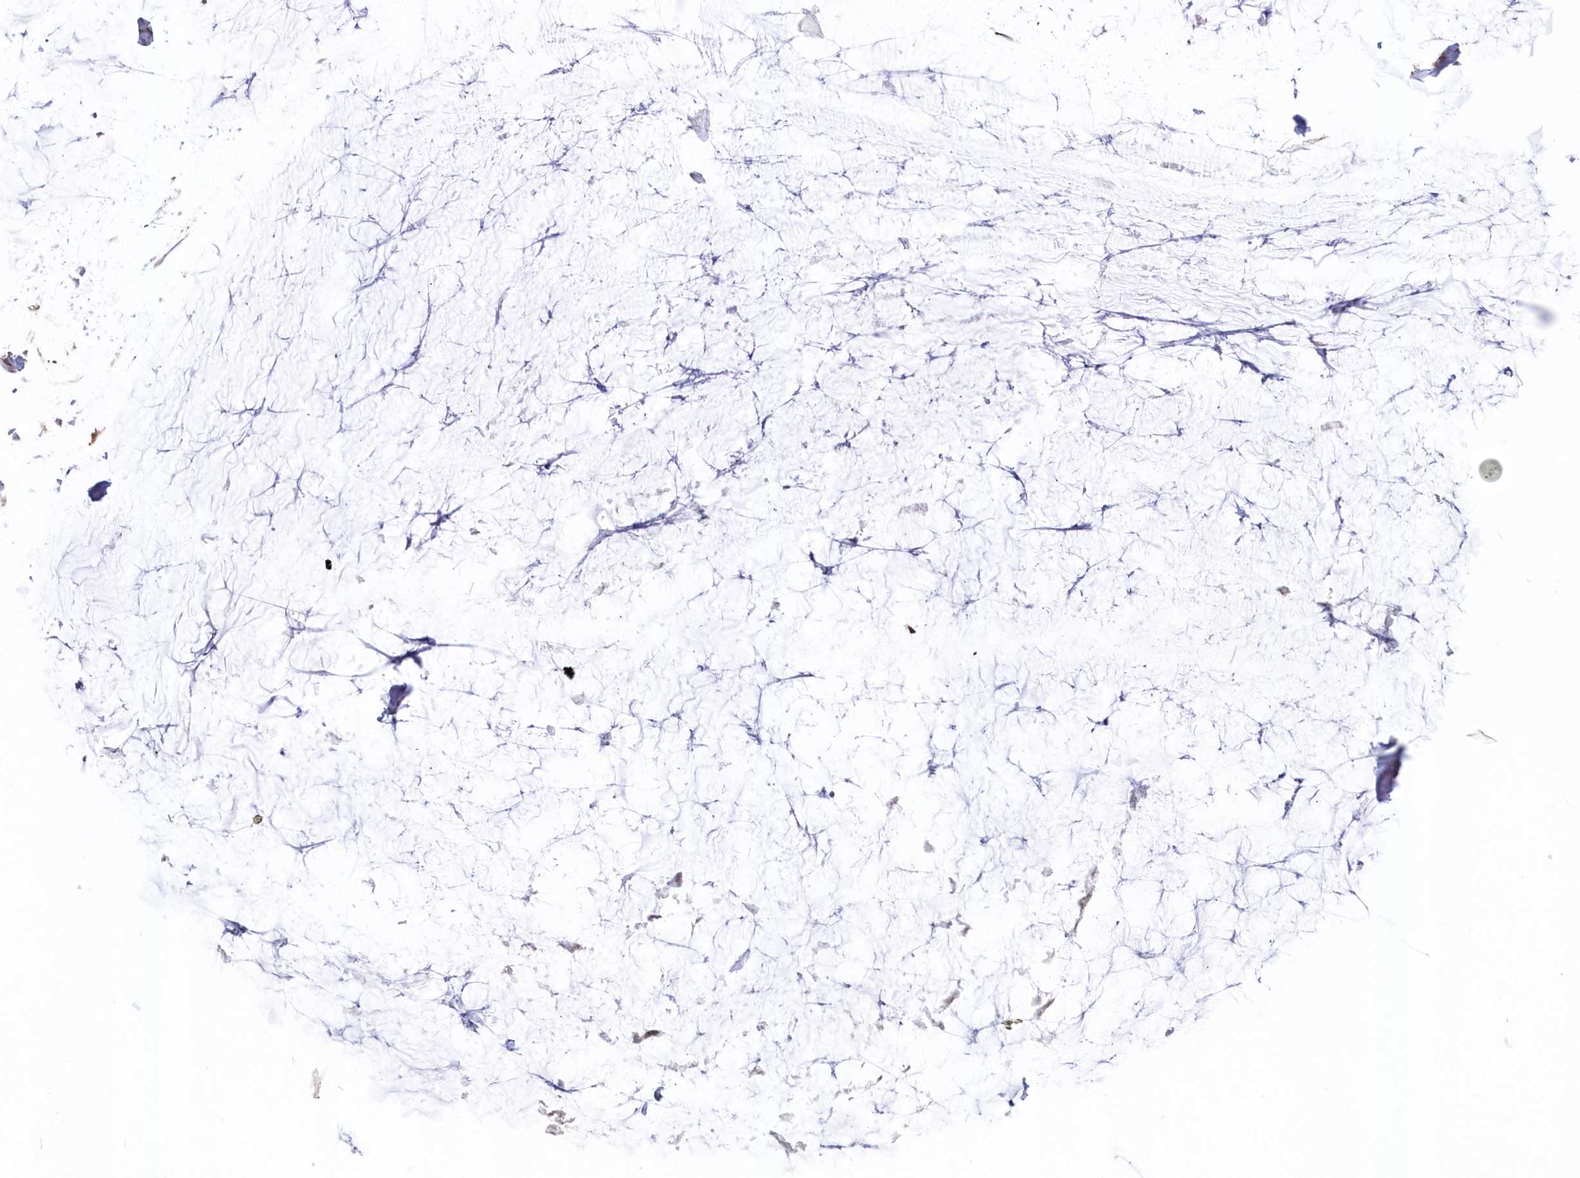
{"staining": {"intensity": "moderate", "quantity": ">75%", "location": "cytoplasmic/membranous,nuclear"}, "tissue": "ovarian cancer", "cell_type": "Tumor cells", "image_type": "cancer", "snomed": [{"axis": "morphology", "description": "Cystadenocarcinoma, mucinous, NOS"}, {"axis": "topography", "description": "Ovary"}], "caption": "Tumor cells display medium levels of moderate cytoplasmic/membranous and nuclear positivity in about >75% of cells in human ovarian cancer (mucinous cystadenocarcinoma). The protein is stained brown, and the nuclei are stained in blue (DAB (3,3'-diaminobenzidine) IHC with brightfield microscopy, high magnification).", "gene": "TBCA", "patient": {"sex": "female", "age": 39}}